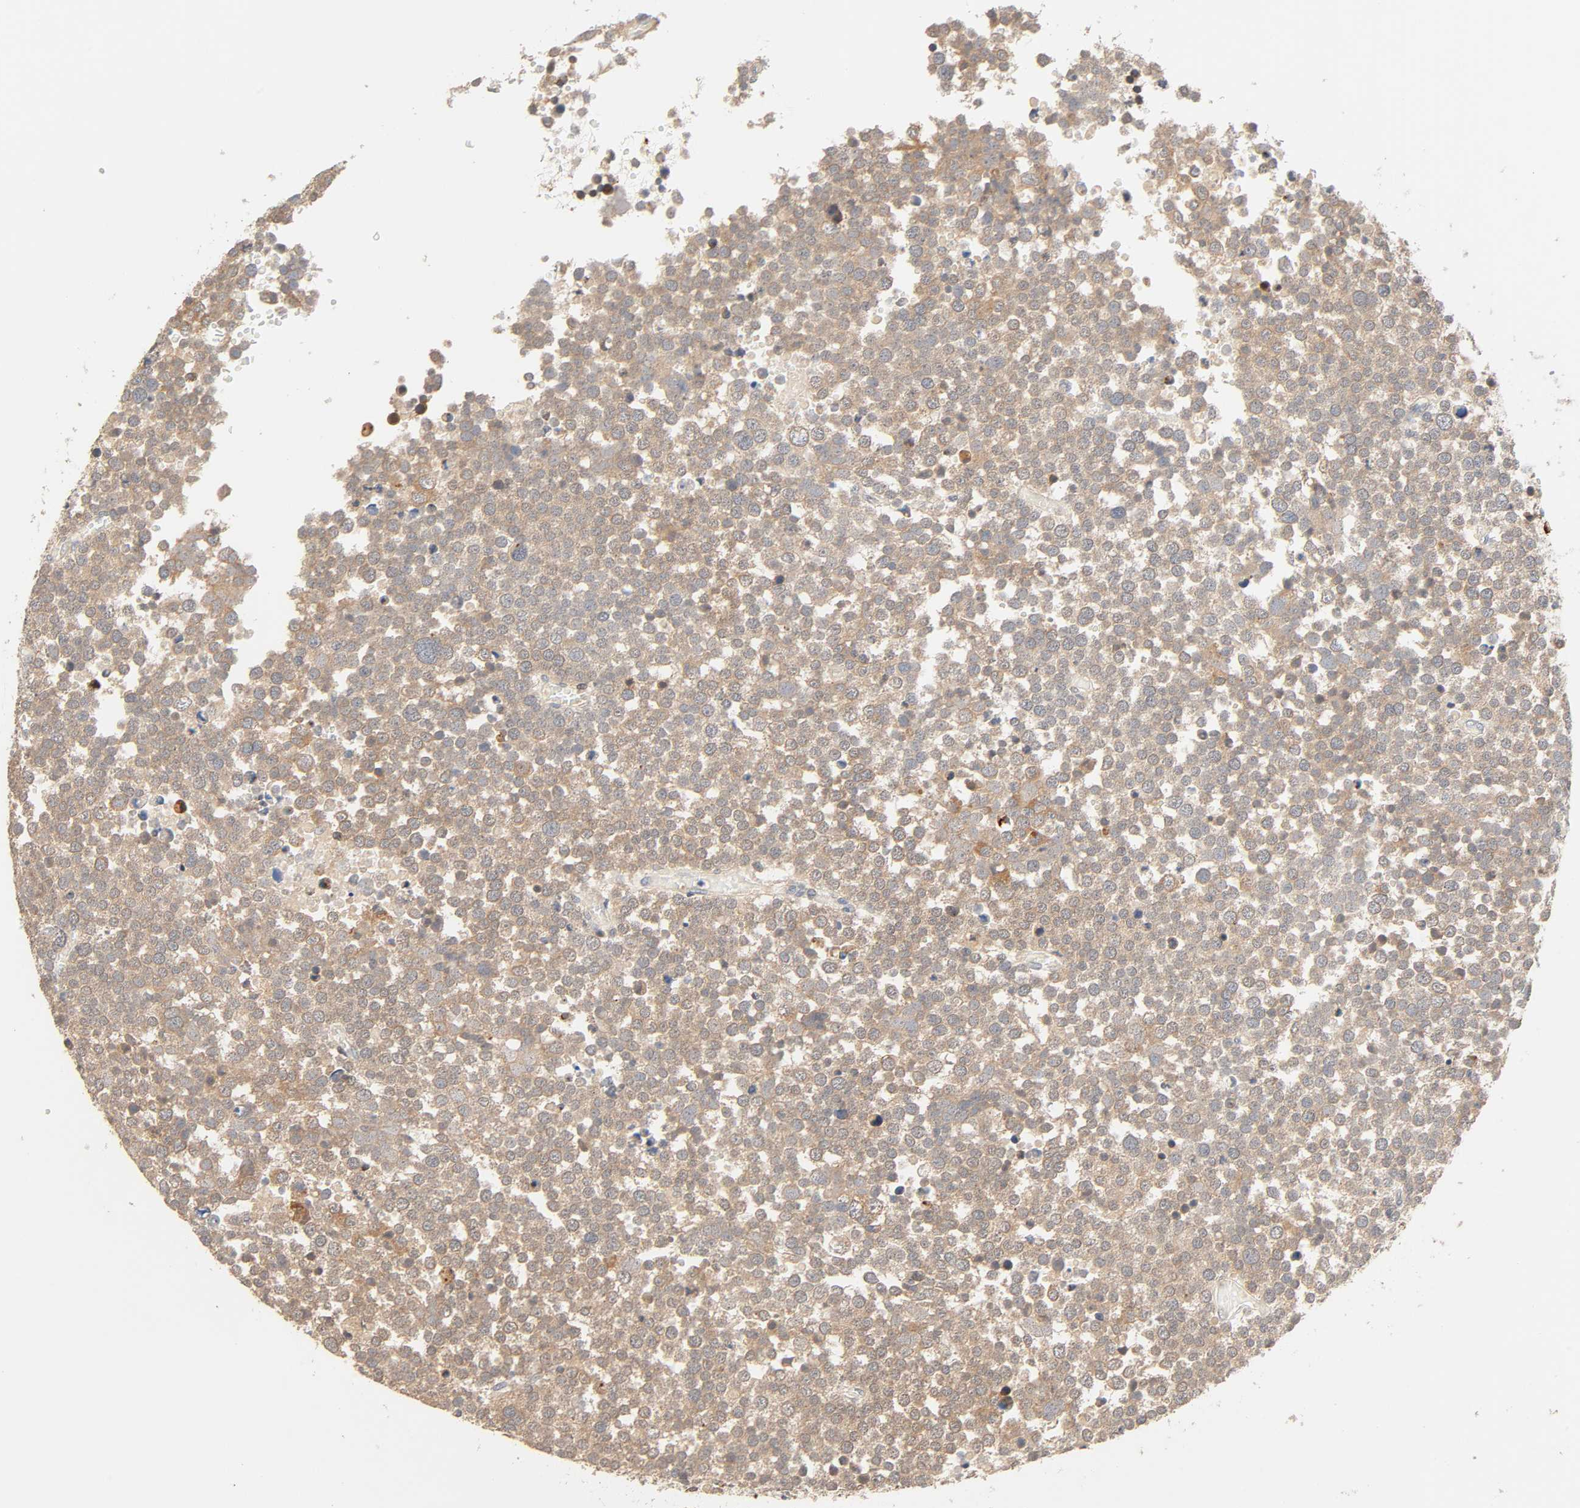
{"staining": {"intensity": "moderate", "quantity": "25%-75%", "location": "cytoplasmic/membranous"}, "tissue": "testis cancer", "cell_type": "Tumor cells", "image_type": "cancer", "snomed": [{"axis": "morphology", "description": "Seminoma, NOS"}, {"axis": "topography", "description": "Testis"}], "caption": "A photomicrograph of human testis cancer (seminoma) stained for a protein shows moderate cytoplasmic/membranous brown staining in tumor cells. Immunohistochemistry stains the protein of interest in brown and the nuclei are stained blue.", "gene": "CACNA1G", "patient": {"sex": "male", "age": 71}}